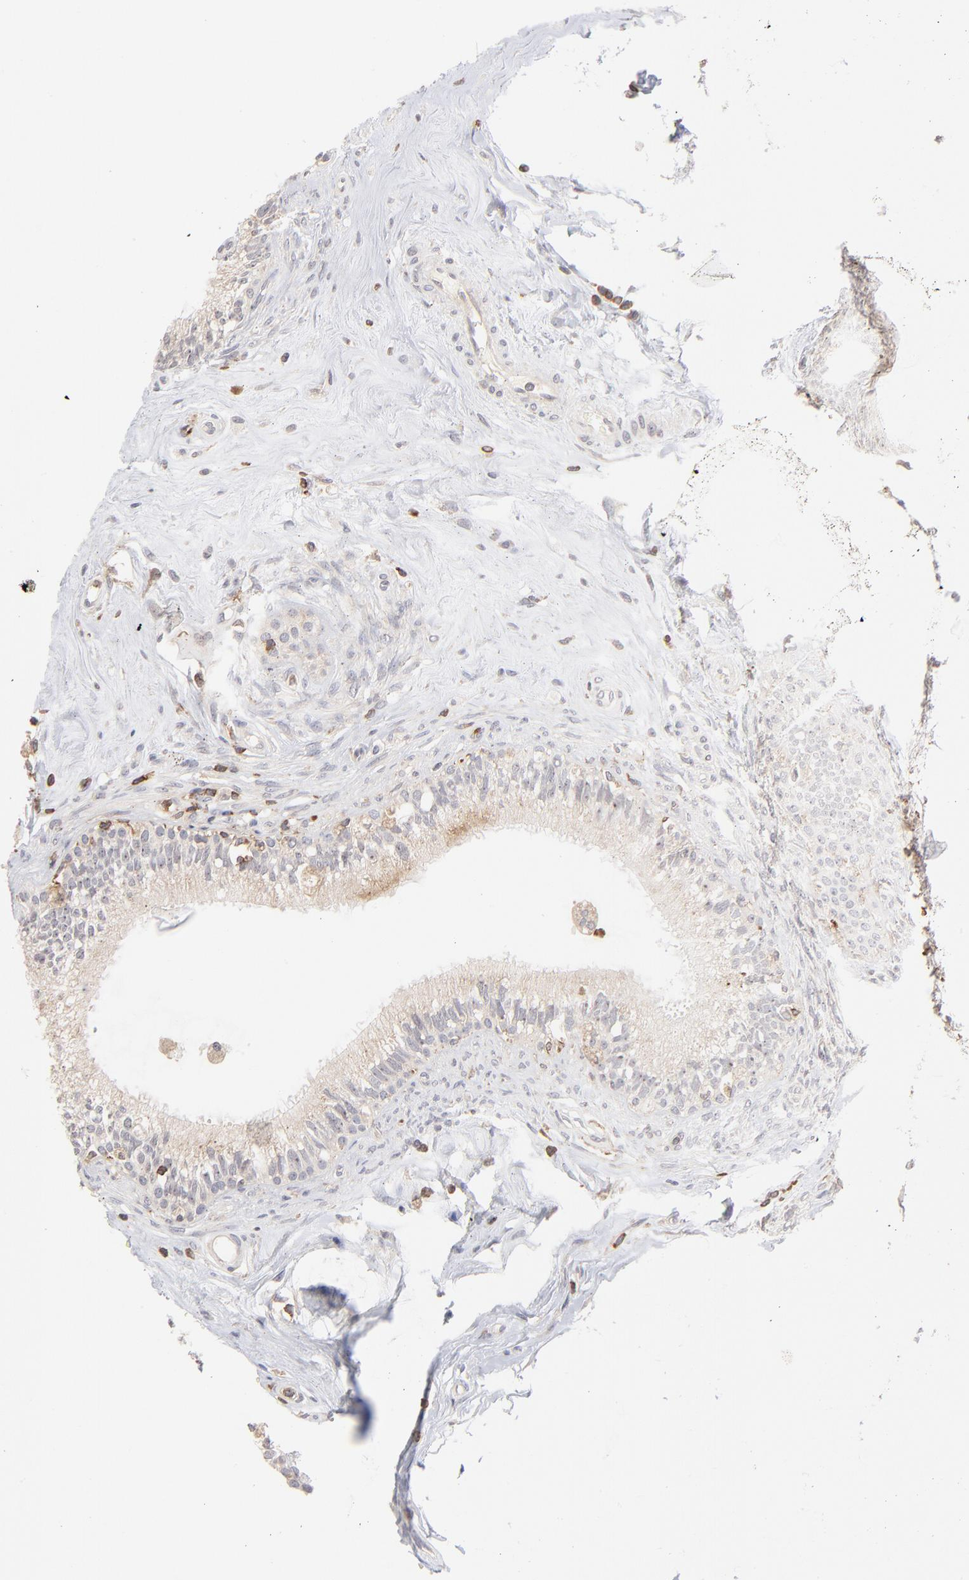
{"staining": {"intensity": "negative", "quantity": "none", "location": "none"}, "tissue": "epididymis", "cell_type": "Glandular cells", "image_type": "normal", "snomed": [{"axis": "morphology", "description": "Normal tissue, NOS"}, {"axis": "morphology", "description": "Inflammation, NOS"}, {"axis": "topography", "description": "Epididymis"}], "caption": "The immunohistochemistry photomicrograph has no significant expression in glandular cells of epididymis. (DAB immunohistochemistry (IHC) with hematoxylin counter stain).", "gene": "WIPF1", "patient": {"sex": "male", "age": 84}}